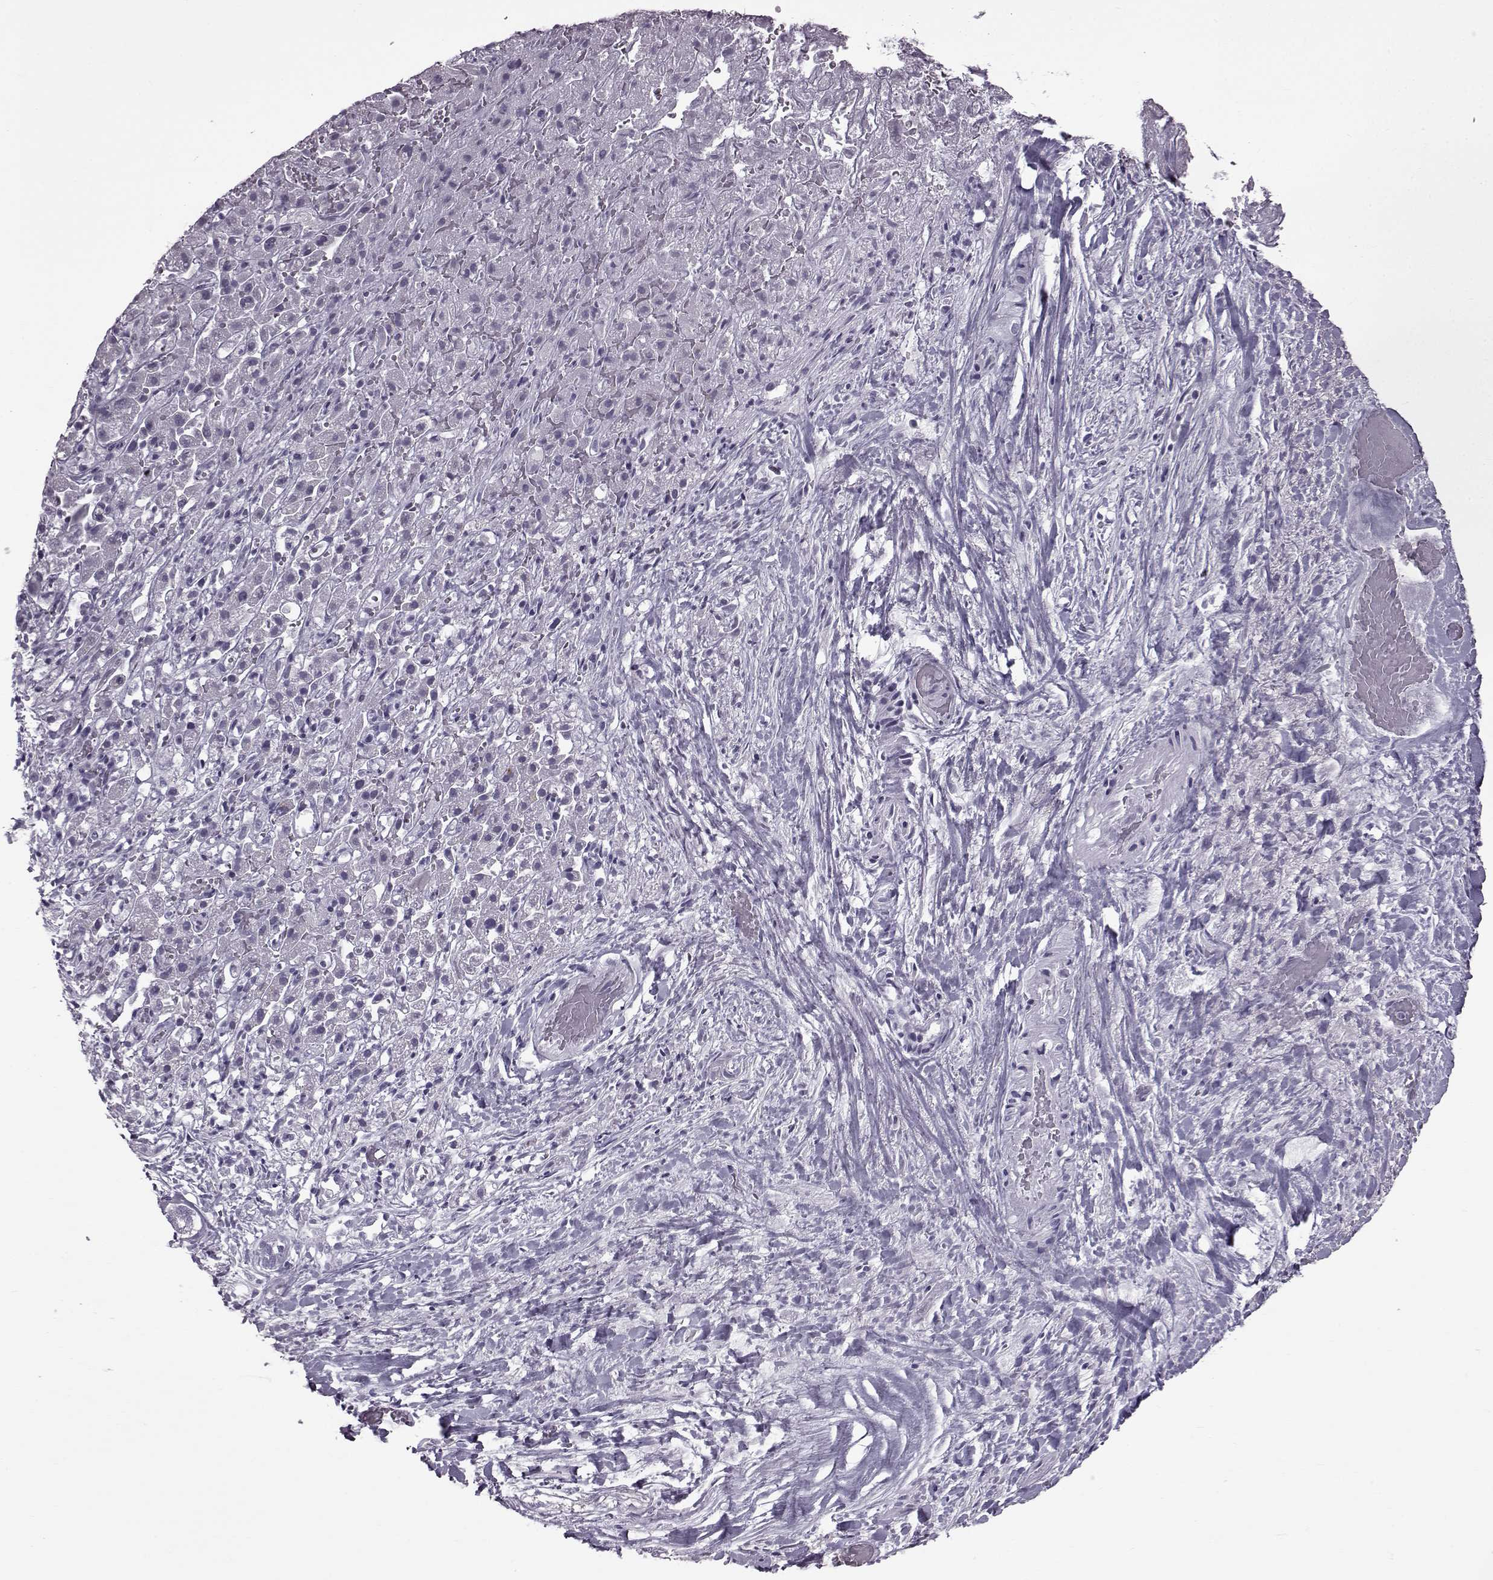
{"staining": {"intensity": "negative", "quantity": "none", "location": "none"}, "tissue": "liver cancer", "cell_type": "Tumor cells", "image_type": "cancer", "snomed": [{"axis": "morphology", "description": "Cholangiocarcinoma"}, {"axis": "topography", "description": "Liver"}], "caption": "A photomicrograph of human liver cholangiocarcinoma is negative for staining in tumor cells.", "gene": "SLC28A2", "patient": {"sex": "female", "age": 52}}